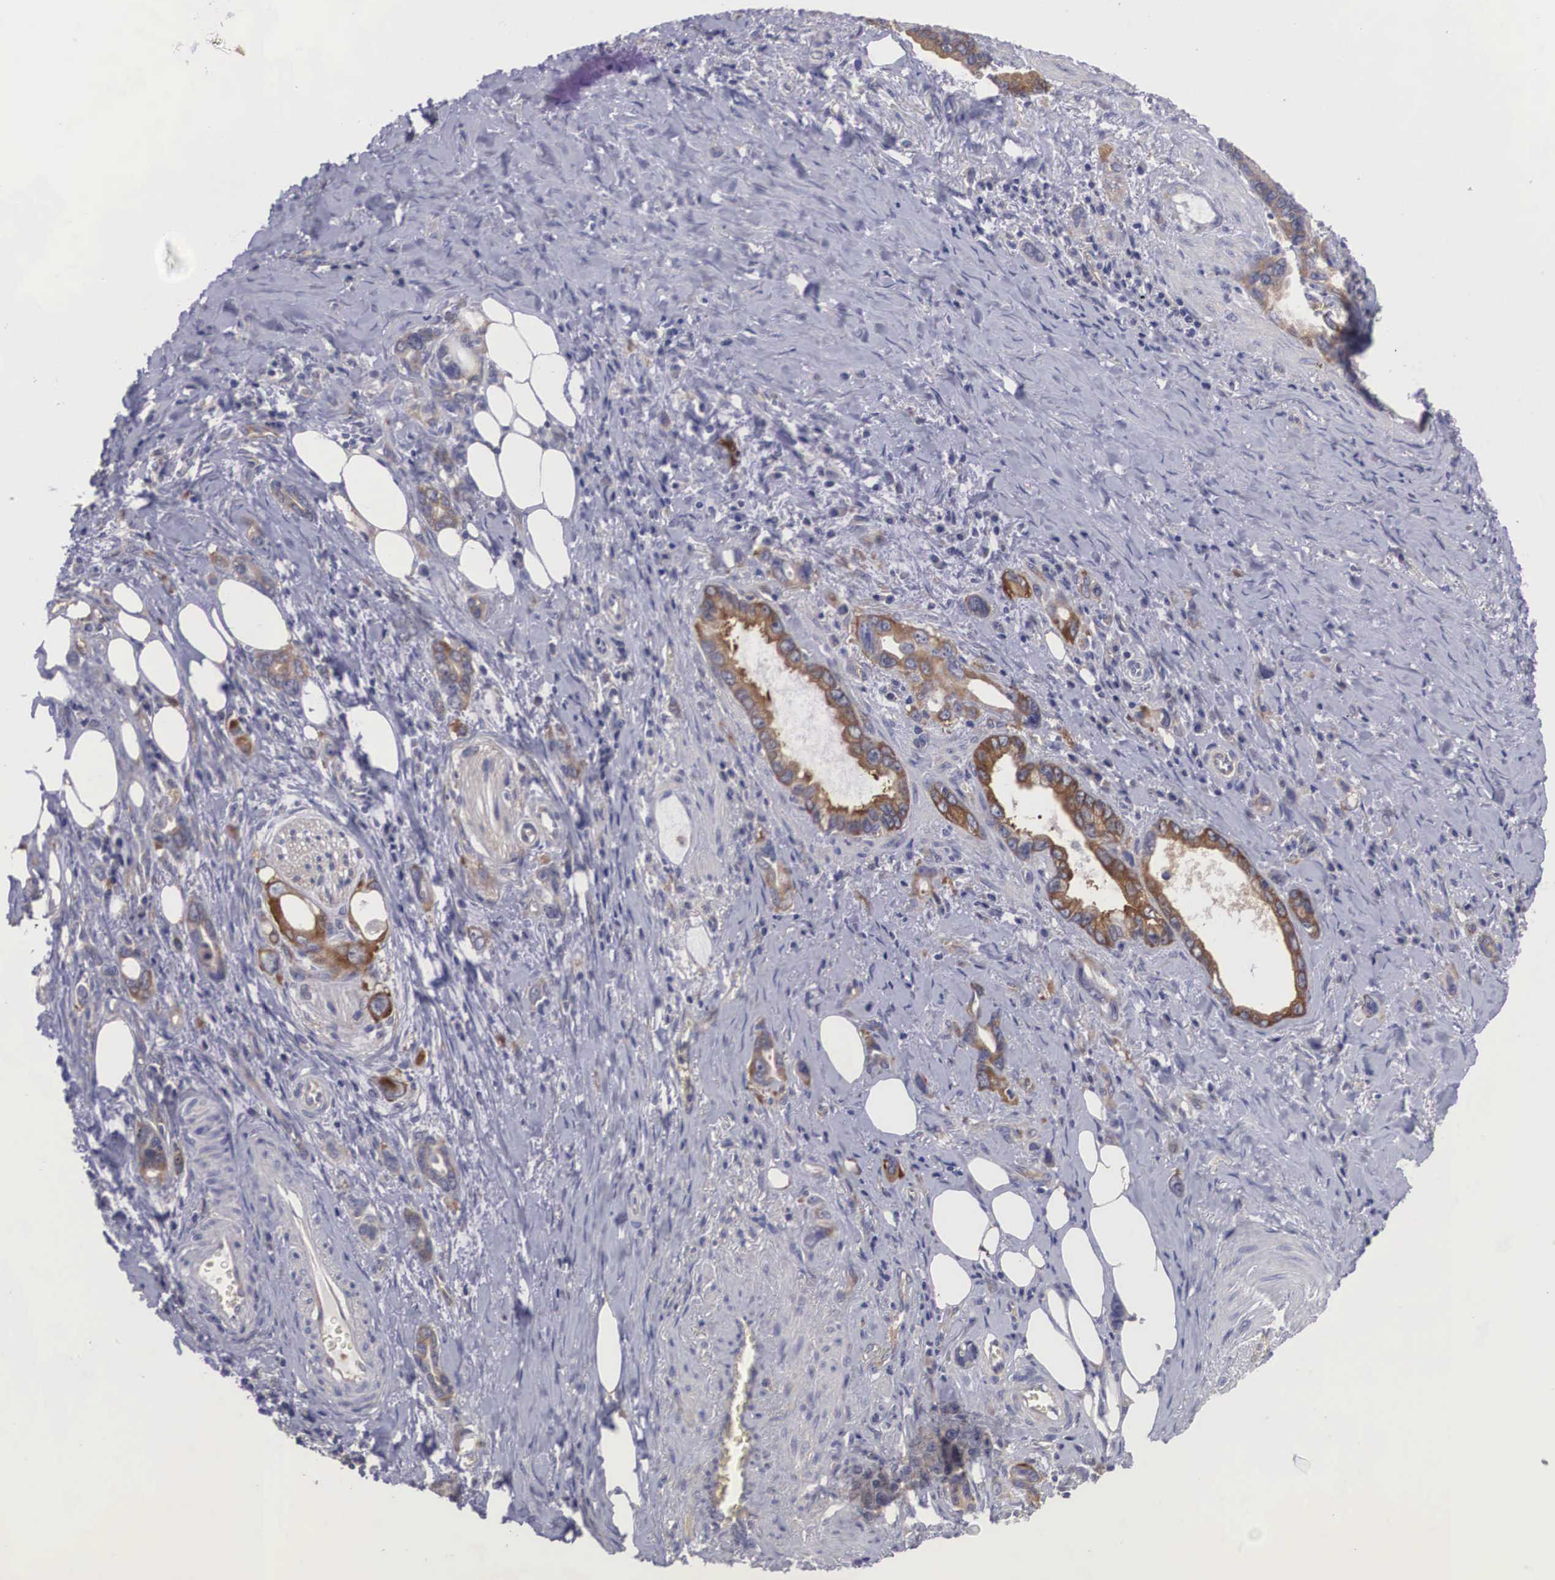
{"staining": {"intensity": "moderate", "quantity": ">75%", "location": "cytoplasmic/membranous"}, "tissue": "stomach cancer", "cell_type": "Tumor cells", "image_type": "cancer", "snomed": [{"axis": "morphology", "description": "Adenocarcinoma, NOS"}, {"axis": "topography", "description": "Stomach"}], "caption": "Protein expression analysis of human stomach adenocarcinoma reveals moderate cytoplasmic/membranous positivity in about >75% of tumor cells. (brown staining indicates protein expression, while blue staining denotes nuclei).", "gene": "GRIPAP1", "patient": {"sex": "male", "age": 78}}